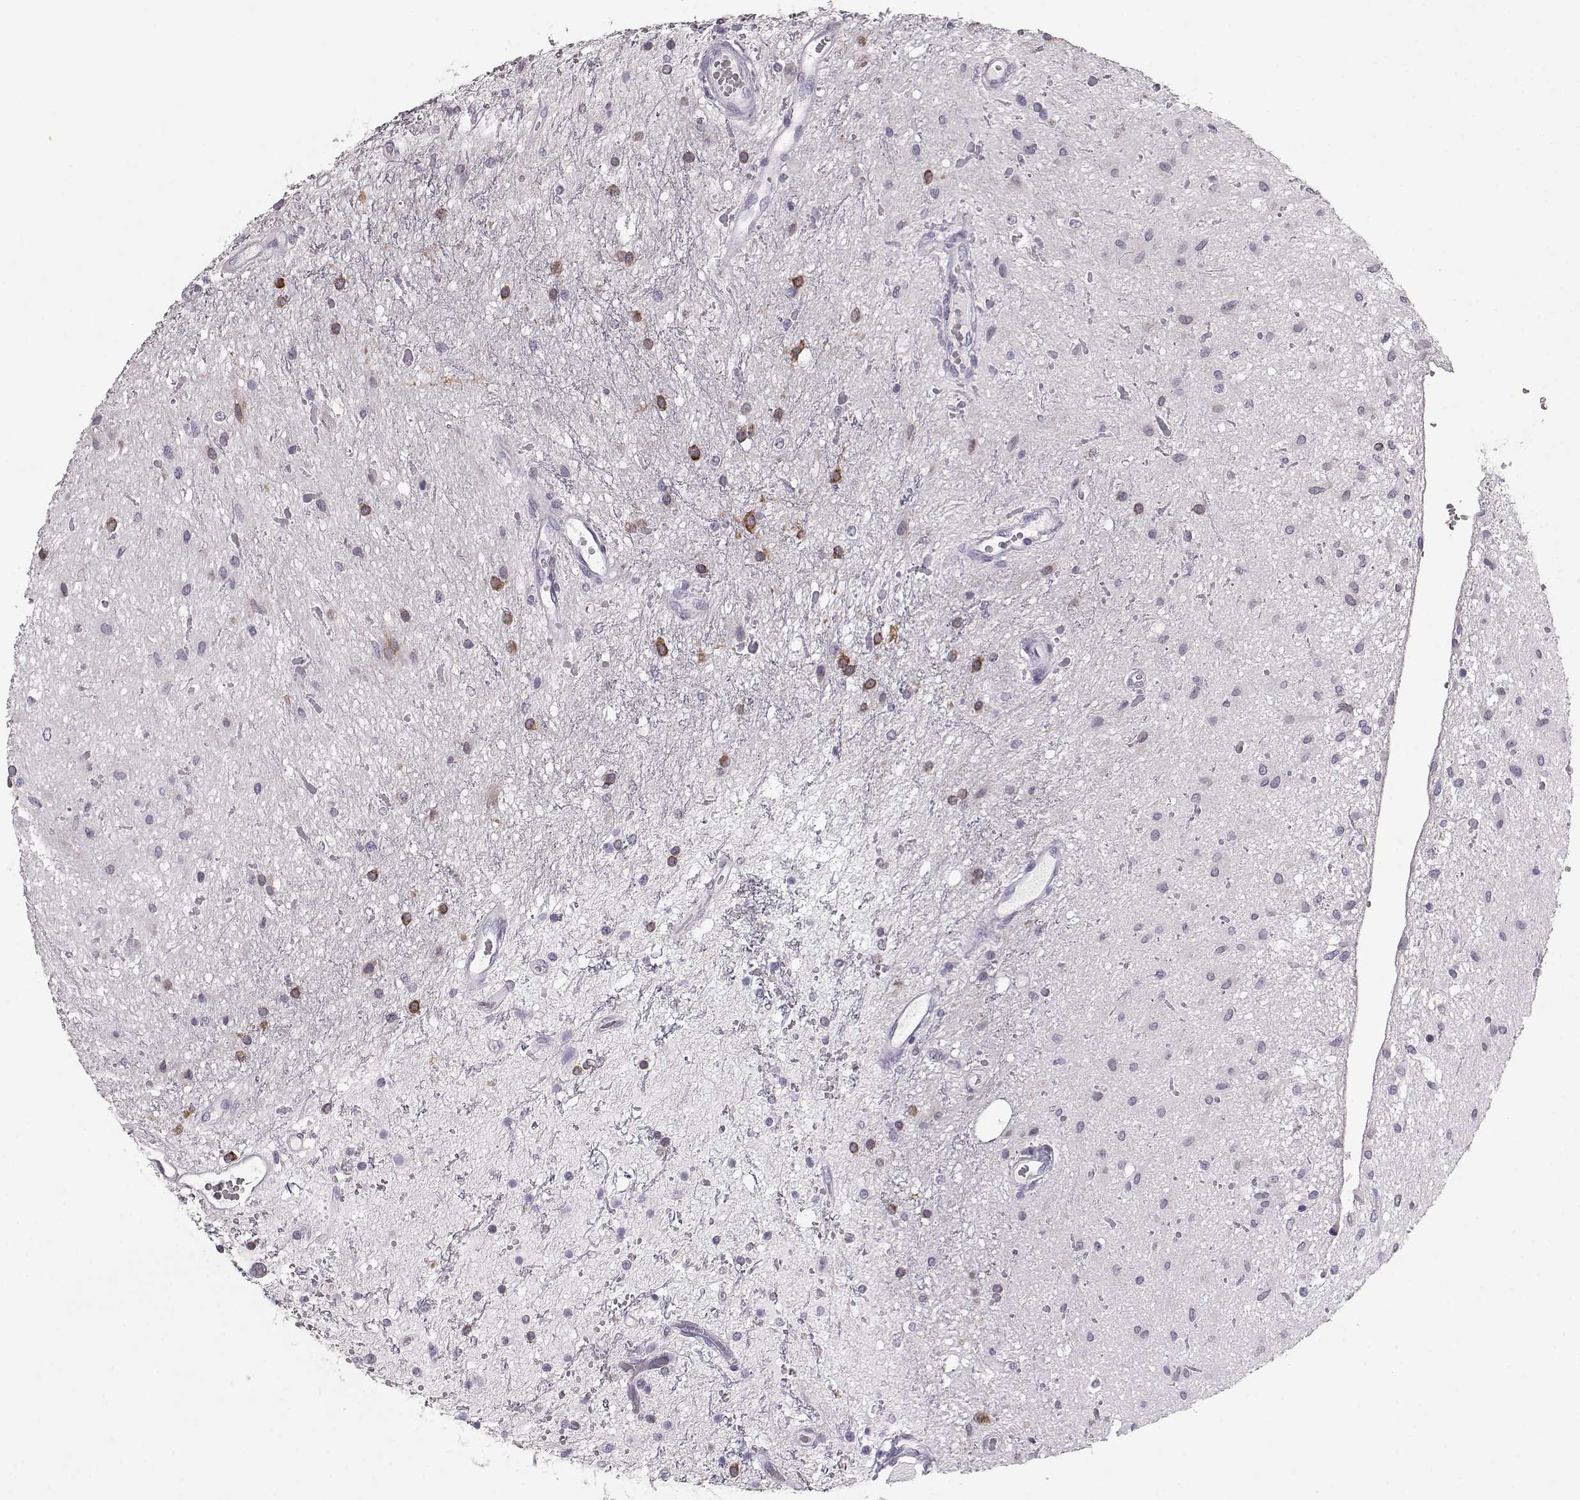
{"staining": {"intensity": "negative", "quantity": "none", "location": "none"}, "tissue": "glioma", "cell_type": "Tumor cells", "image_type": "cancer", "snomed": [{"axis": "morphology", "description": "Glioma, malignant, Low grade"}, {"axis": "topography", "description": "Cerebellum"}], "caption": "Immunohistochemical staining of malignant low-grade glioma shows no significant staining in tumor cells.", "gene": "ELOVL5", "patient": {"sex": "female", "age": 14}}